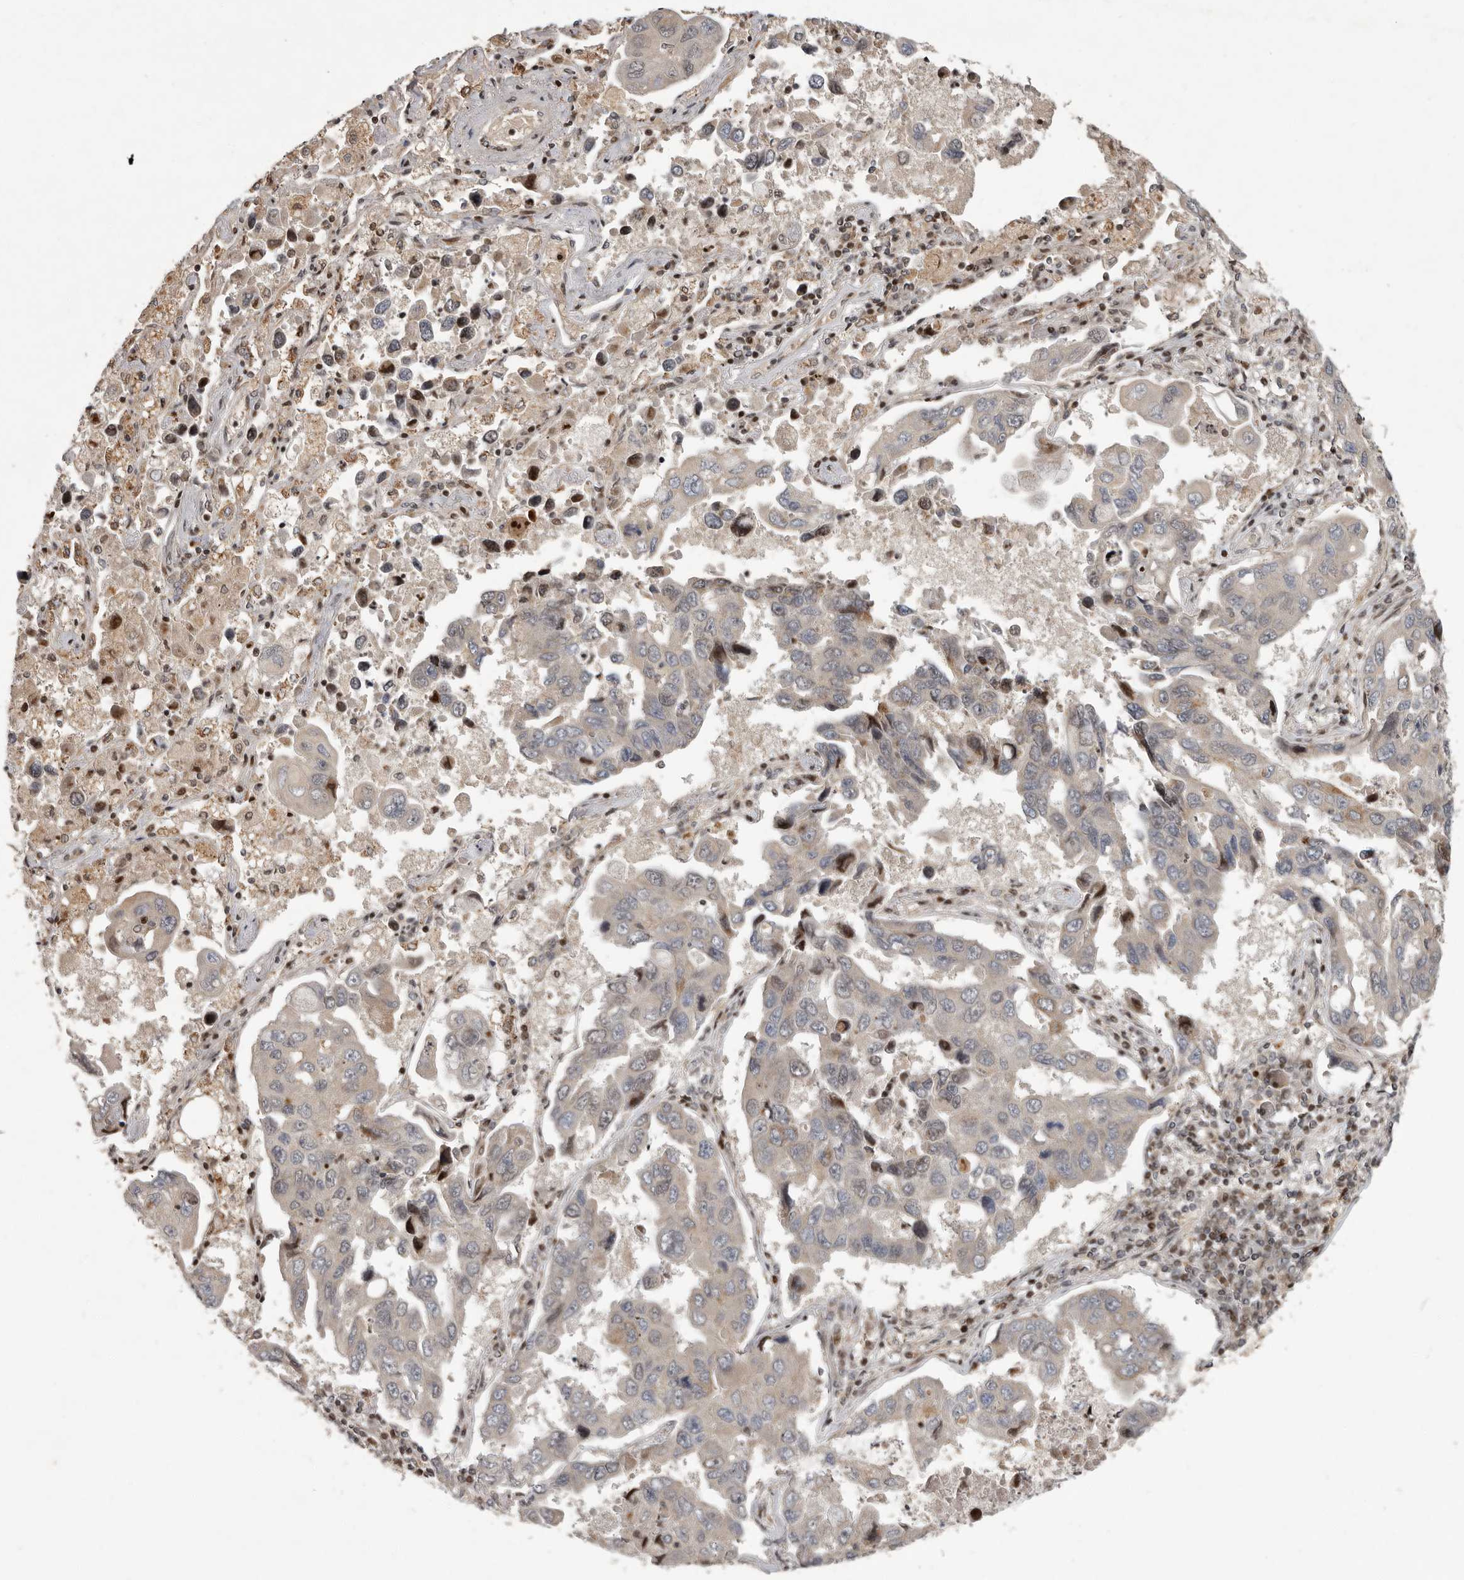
{"staining": {"intensity": "weak", "quantity": "<25%", "location": "cytoplasmic/membranous,nuclear"}, "tissue": "lung cancer", "cell_type": "Tumor cells", "image_type": "cancer", "snomed": [{"axis": "morphology", "description": "Adenocarcinoma, NOS"}, {"axis": "topography", "description": "Lung"}], "caption": "IHC micrograph of neoplastic tissue: human lung cancer (adenocarcinoma) stained with DAB shows no significant protein staining in tumor cells.", "gene": "RABIF", "patient": {"sex": "male", "age": 64}}